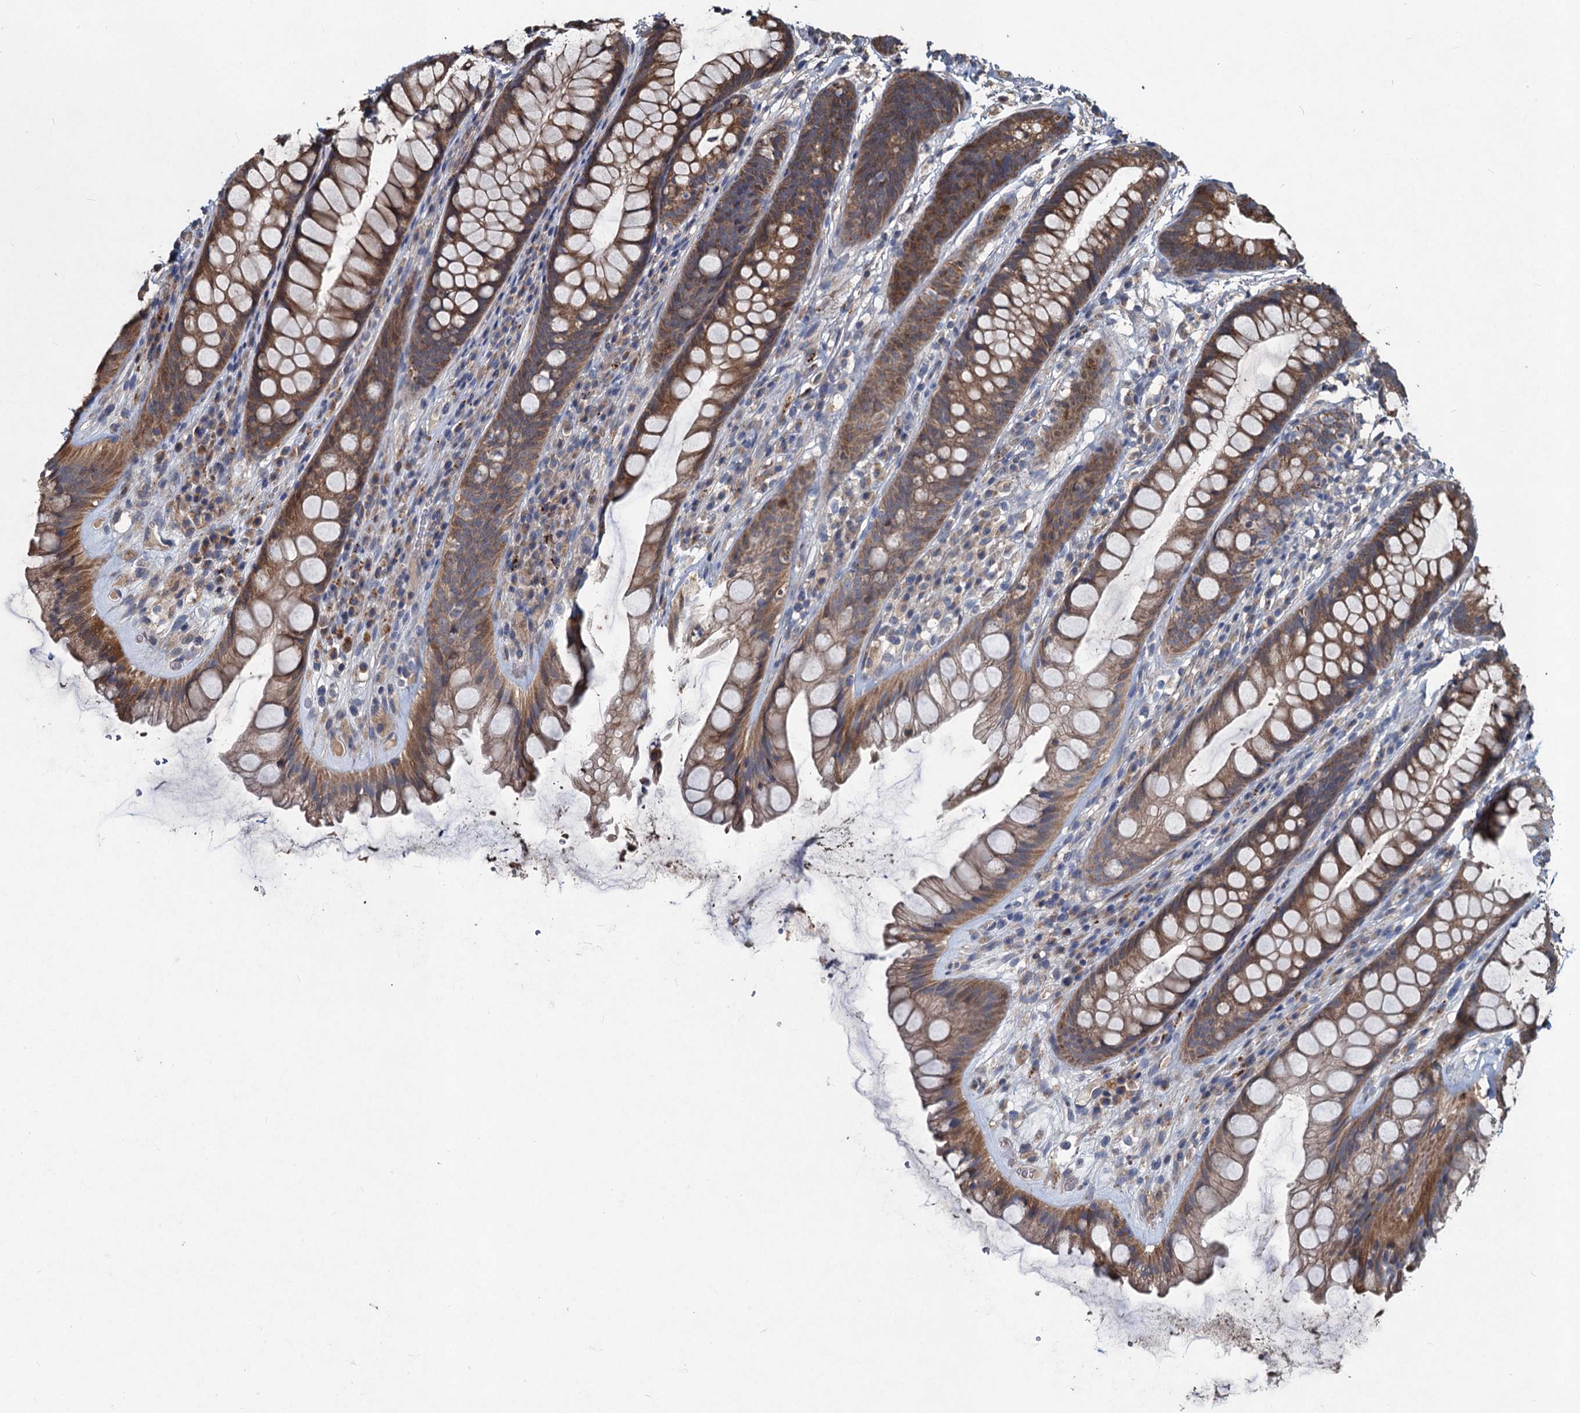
{"staining": {"intensity": "moderate", "quantity": ">75%", "location": "cytoplasmic/membranous"}, "tissue": "rectum", "cell_type": "Glandular cells", "image_type": "normal", "snomed": [{"axis": "morphology", "description": "Normal tissue, NOS"}, {"axis": "topography", "description": "Rectum"}], "caption": "Immunohistochemistry (IHC) micrograph of normal human rectum stained for a protein (brown), which exhibits medium levels of moderate cytoplasmic/membranous staining in about >75% of glandular cells.", "gene": "OTUB1", "patient": {"sex": "male", "age": 74}}